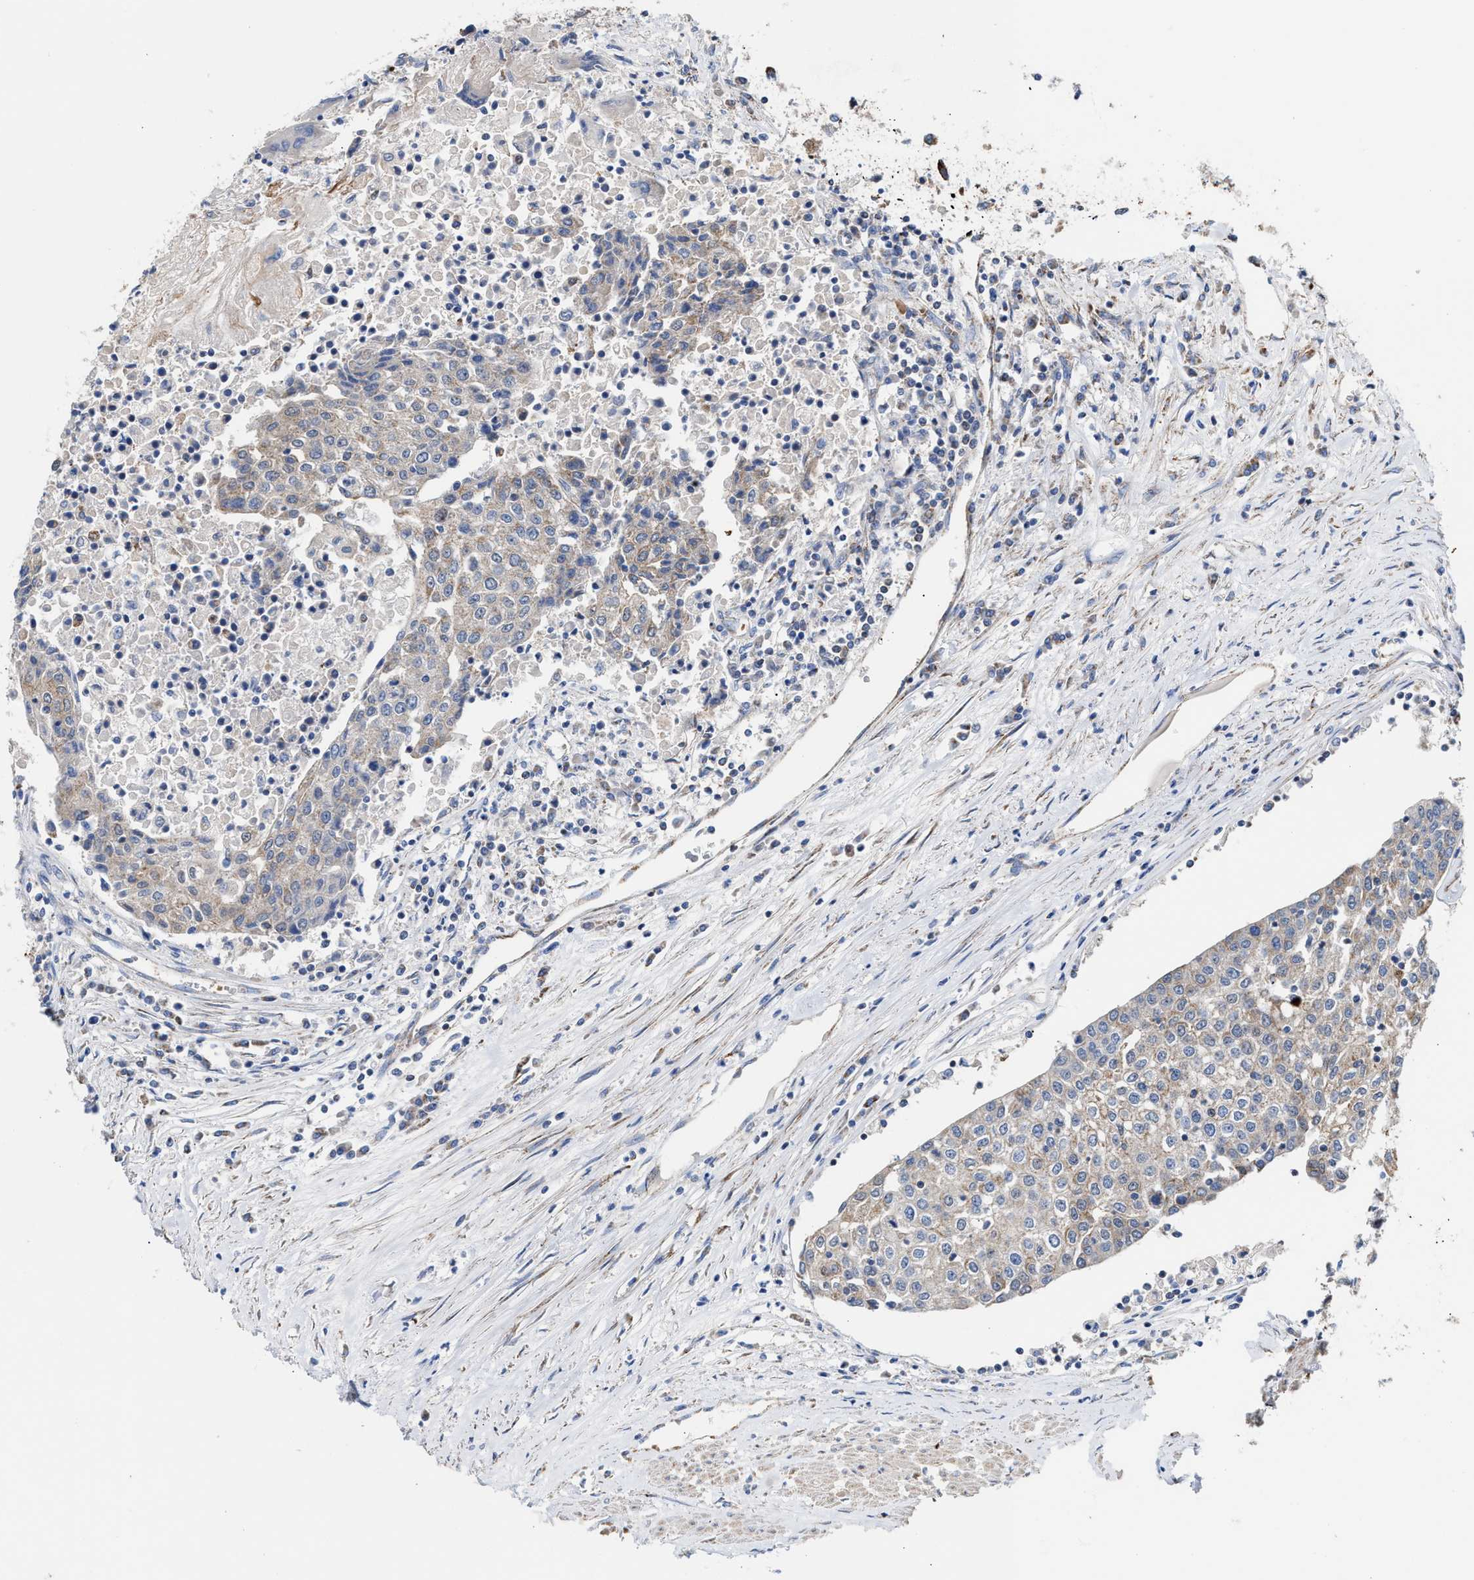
{"staining": {"intensity": "weak", "quantity": "25%-75%", "location": "cytoplasmic/membranous"}, "tissue": "urothelial cancer", "cell_type": "Tumor cells", "image_type": "cancer", "snomed": [{"axis": "morphology", "description": "Urothelial carcinoma, High grade"}, {"axis": "topography", "description": "Urinary bladder"}], "caption": "A brown stain labels weak cytoplasmic/membranous expression of a protein in high-grade urothelial carcinoma tumor cells. Nuclei are stained in blue.", "gene": "MECR", "patient": {"sex": "female", "age": 85}}